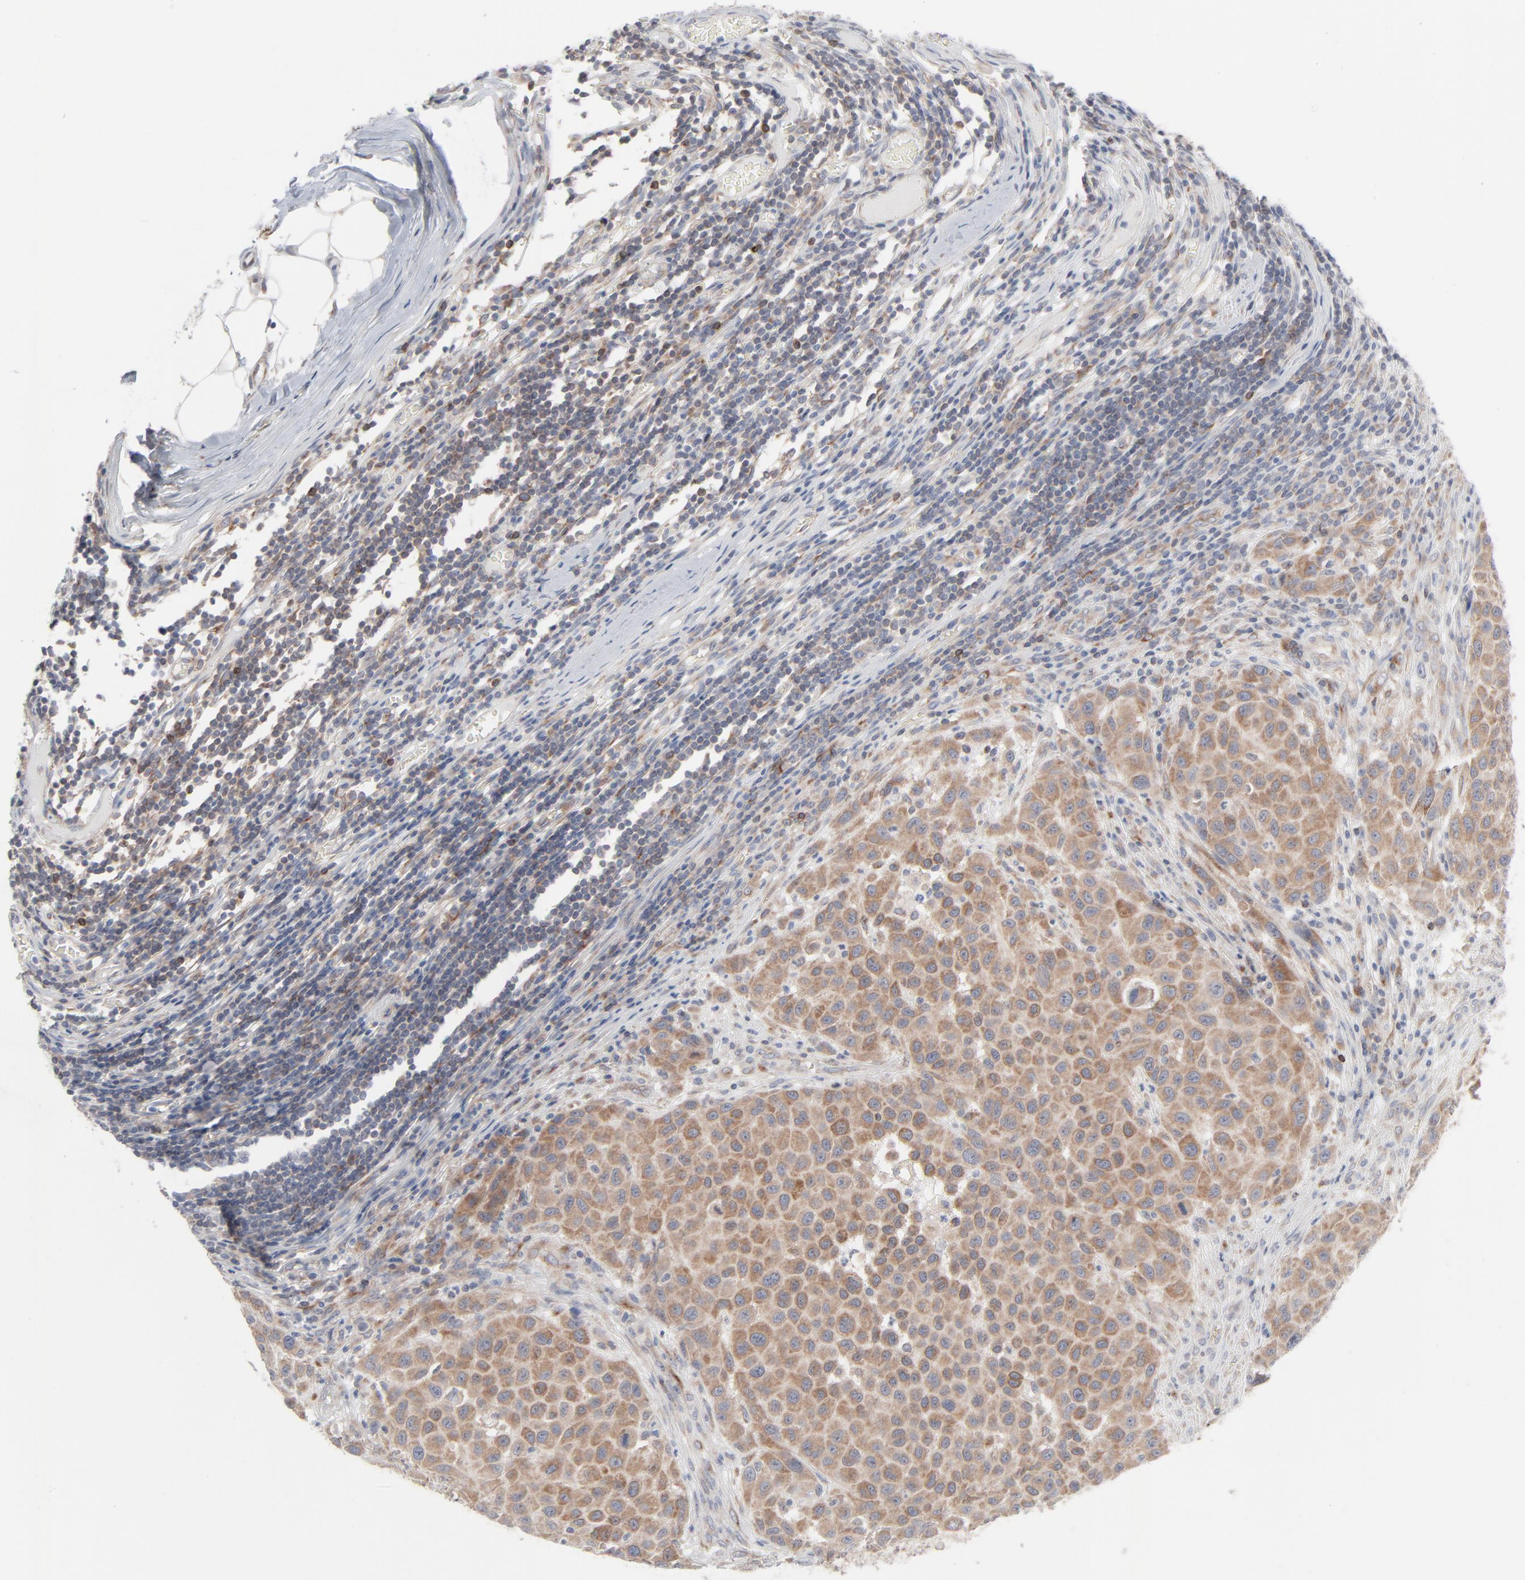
{"staining": {"intensity": "moderate", "quantity": ">75%", "location": "cytoplasmic/membranous"}, "tissue": "melanoma", "cell_type": "Tumor cells", "image_type": "cancer", "snomed": [{"axis": "morphology", "description": "Malignant melanoma, Metastatic site"}, {"axis": "topography", "description": "Lymph node"}], "caption": "This photomicrograph shows melanoma stained with immunohistochemistry (IHC) to label a protein in brown. The cytoplasmic/membranous of tumor cells show moderate positivity for the protein. Nuclei are counter-stained blue.", "gene": "KDSR", "patient": {"sex": "male", "age": 61}}